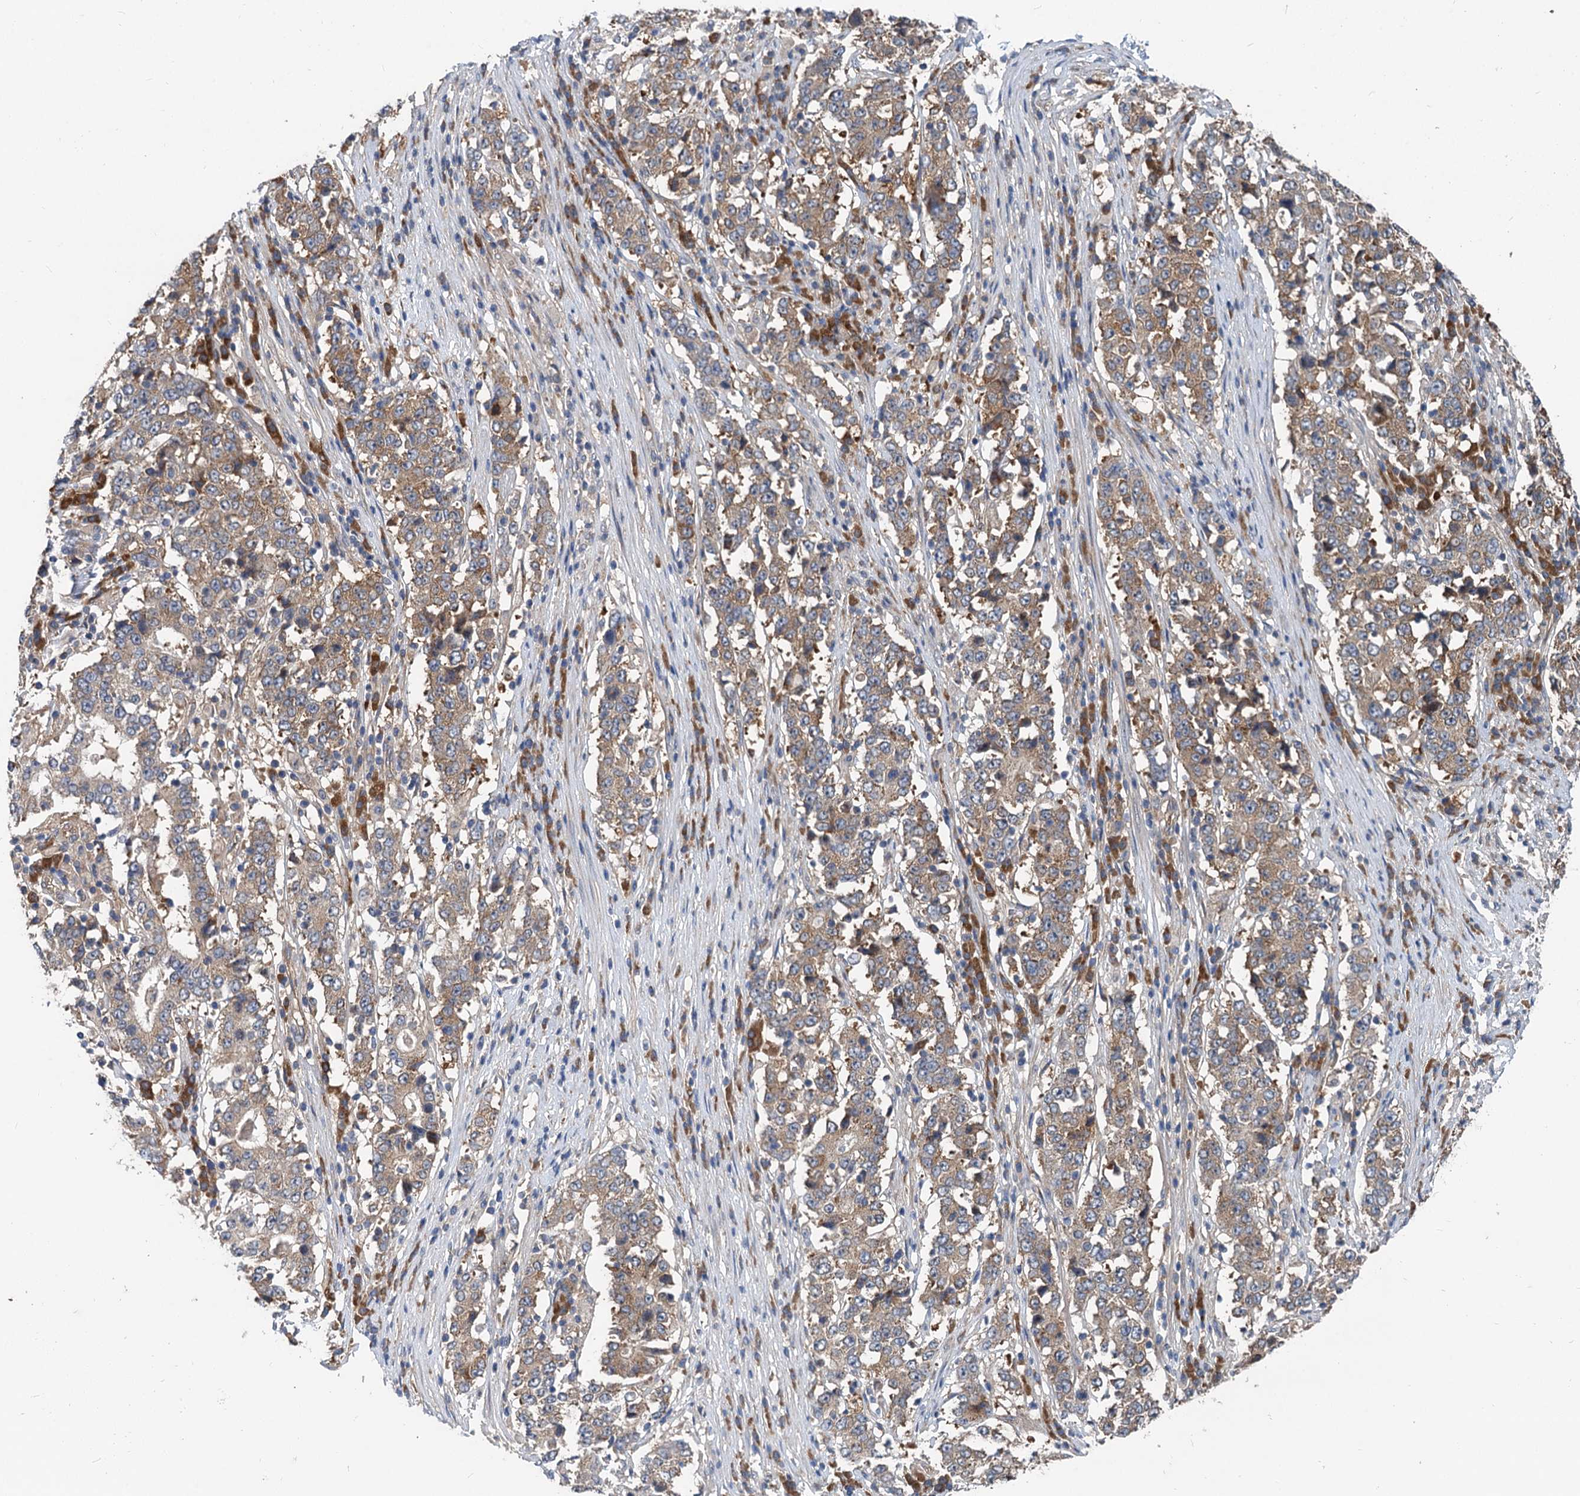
{"staining": {"intensity": "moderate", "quantity": ">75%", "location": "cytoplasmic/membranous"}, "tissue": "stomach cancer", "cell_type": "Tumor cells", "image_type": "cancer", "snomed": [{"axis": "morphology", "description": "Adenocarcinoma, NOS"}, {"axis": "topography", "description": "Stomach"}], "caption": "High-magnification brightfield microscopy of stomach adenocarcinoma stained with DAB (brown) and counterstained with hematoxylin (blue). tumor cells exhibit moderate cytoplasmic/membranous expression is appreciated in about>75% of cells.", "gene": "EIF2B2", "patient": {"sex": "male", "age": 59}}